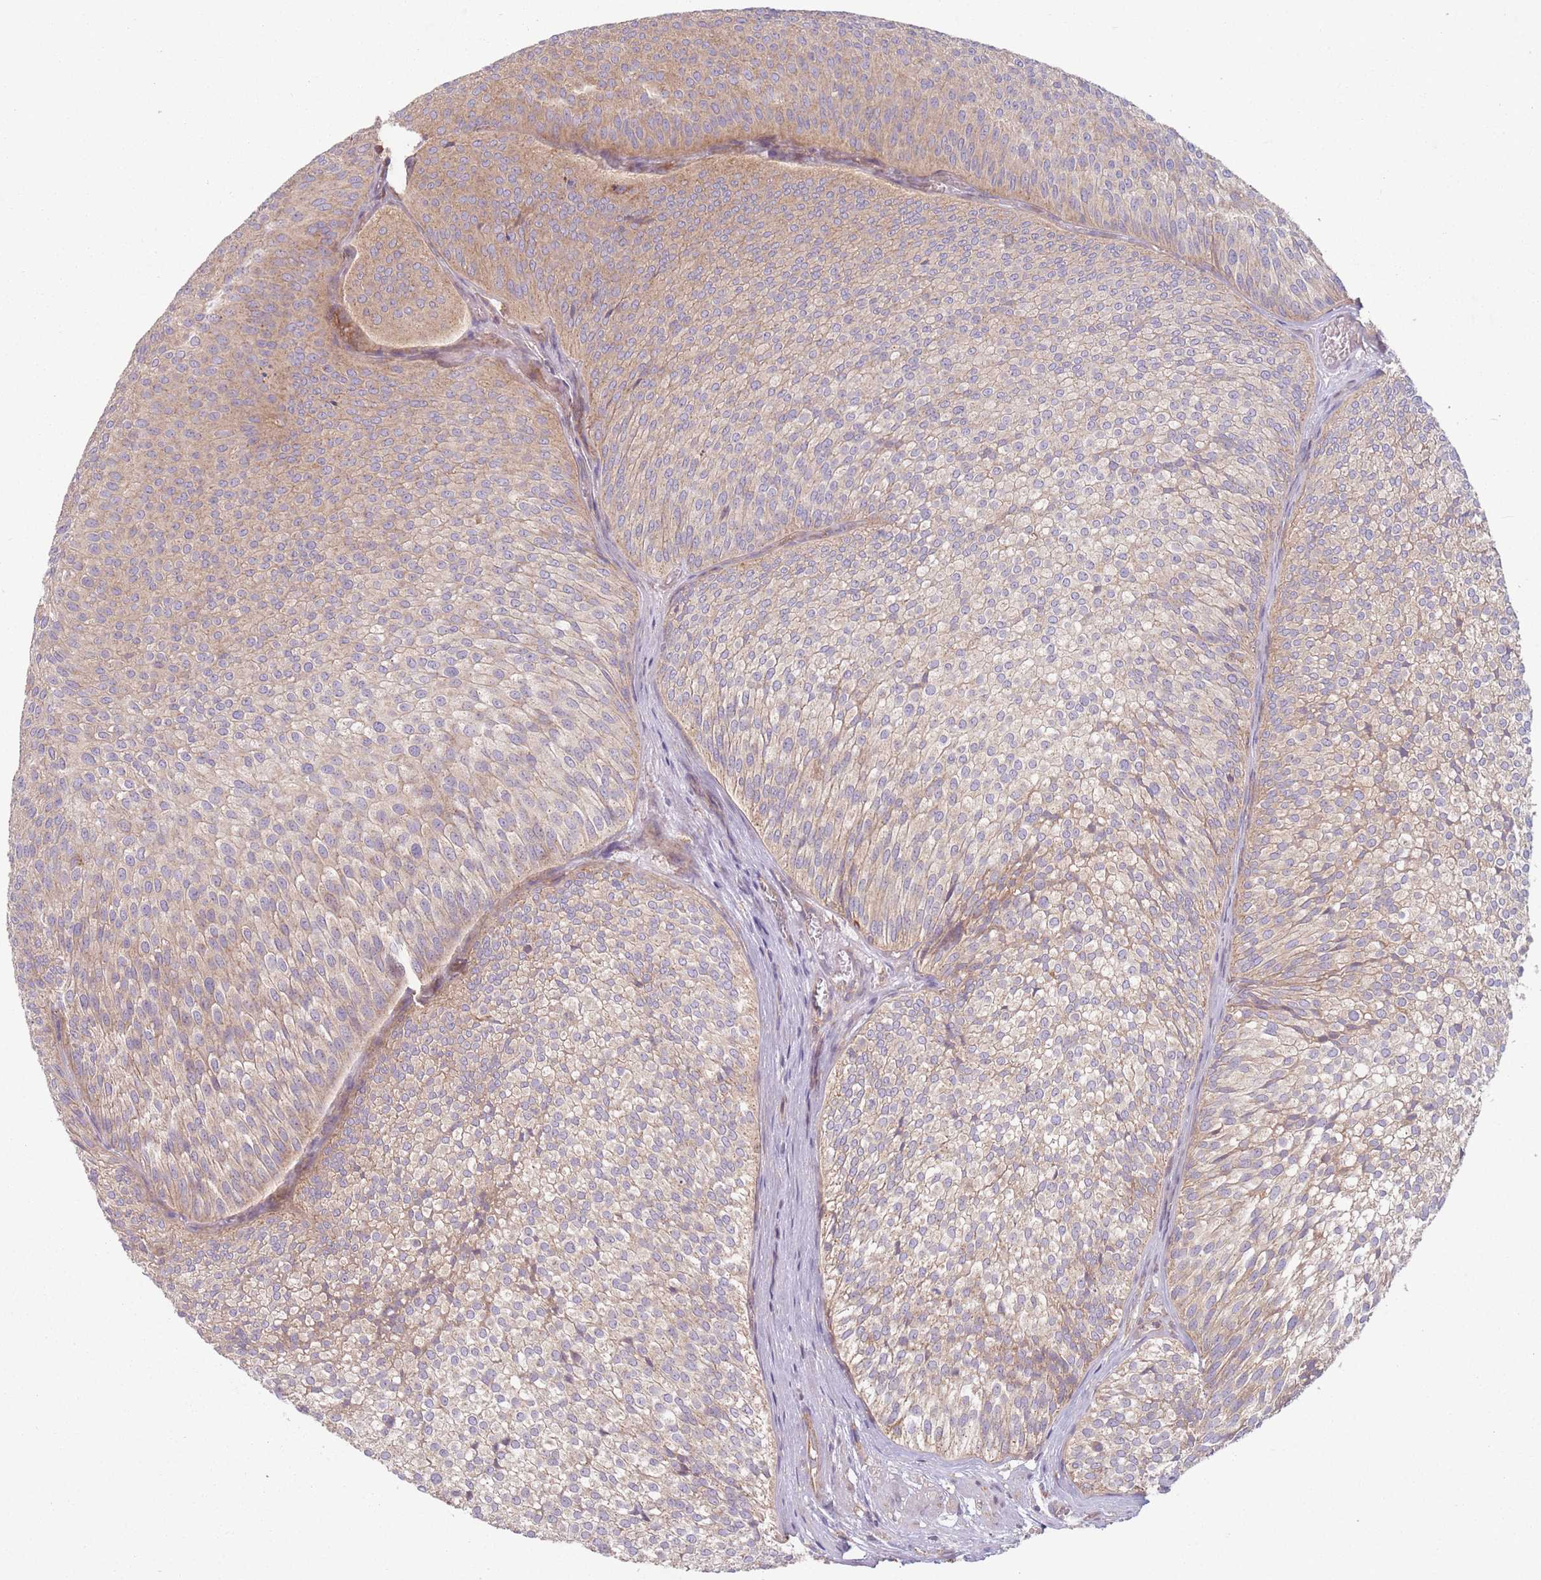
{"staining": {"intensity": "moderate", "quantity": "25%-75%", "location": "cytoplasmic/membranous"}, "tissue": "urothelial cancer", "cell_type": "Tumor cells", "image_type": "cancer", "snomed": [{"axis": "morphology", "description": "Urothelial carcinoma, Low grade"}, {"axis": "topography", "description": "Urinary bladder"}], "caption": "IHC image of urothelial cancer stained for a protein (brown), which displays medium levels of moderate cytoplasmic/membranous expression in approximately 25%-75% of tumor cells.", "gene": "WASHC2A", "patient": {"sex": "male", "age": 91}}